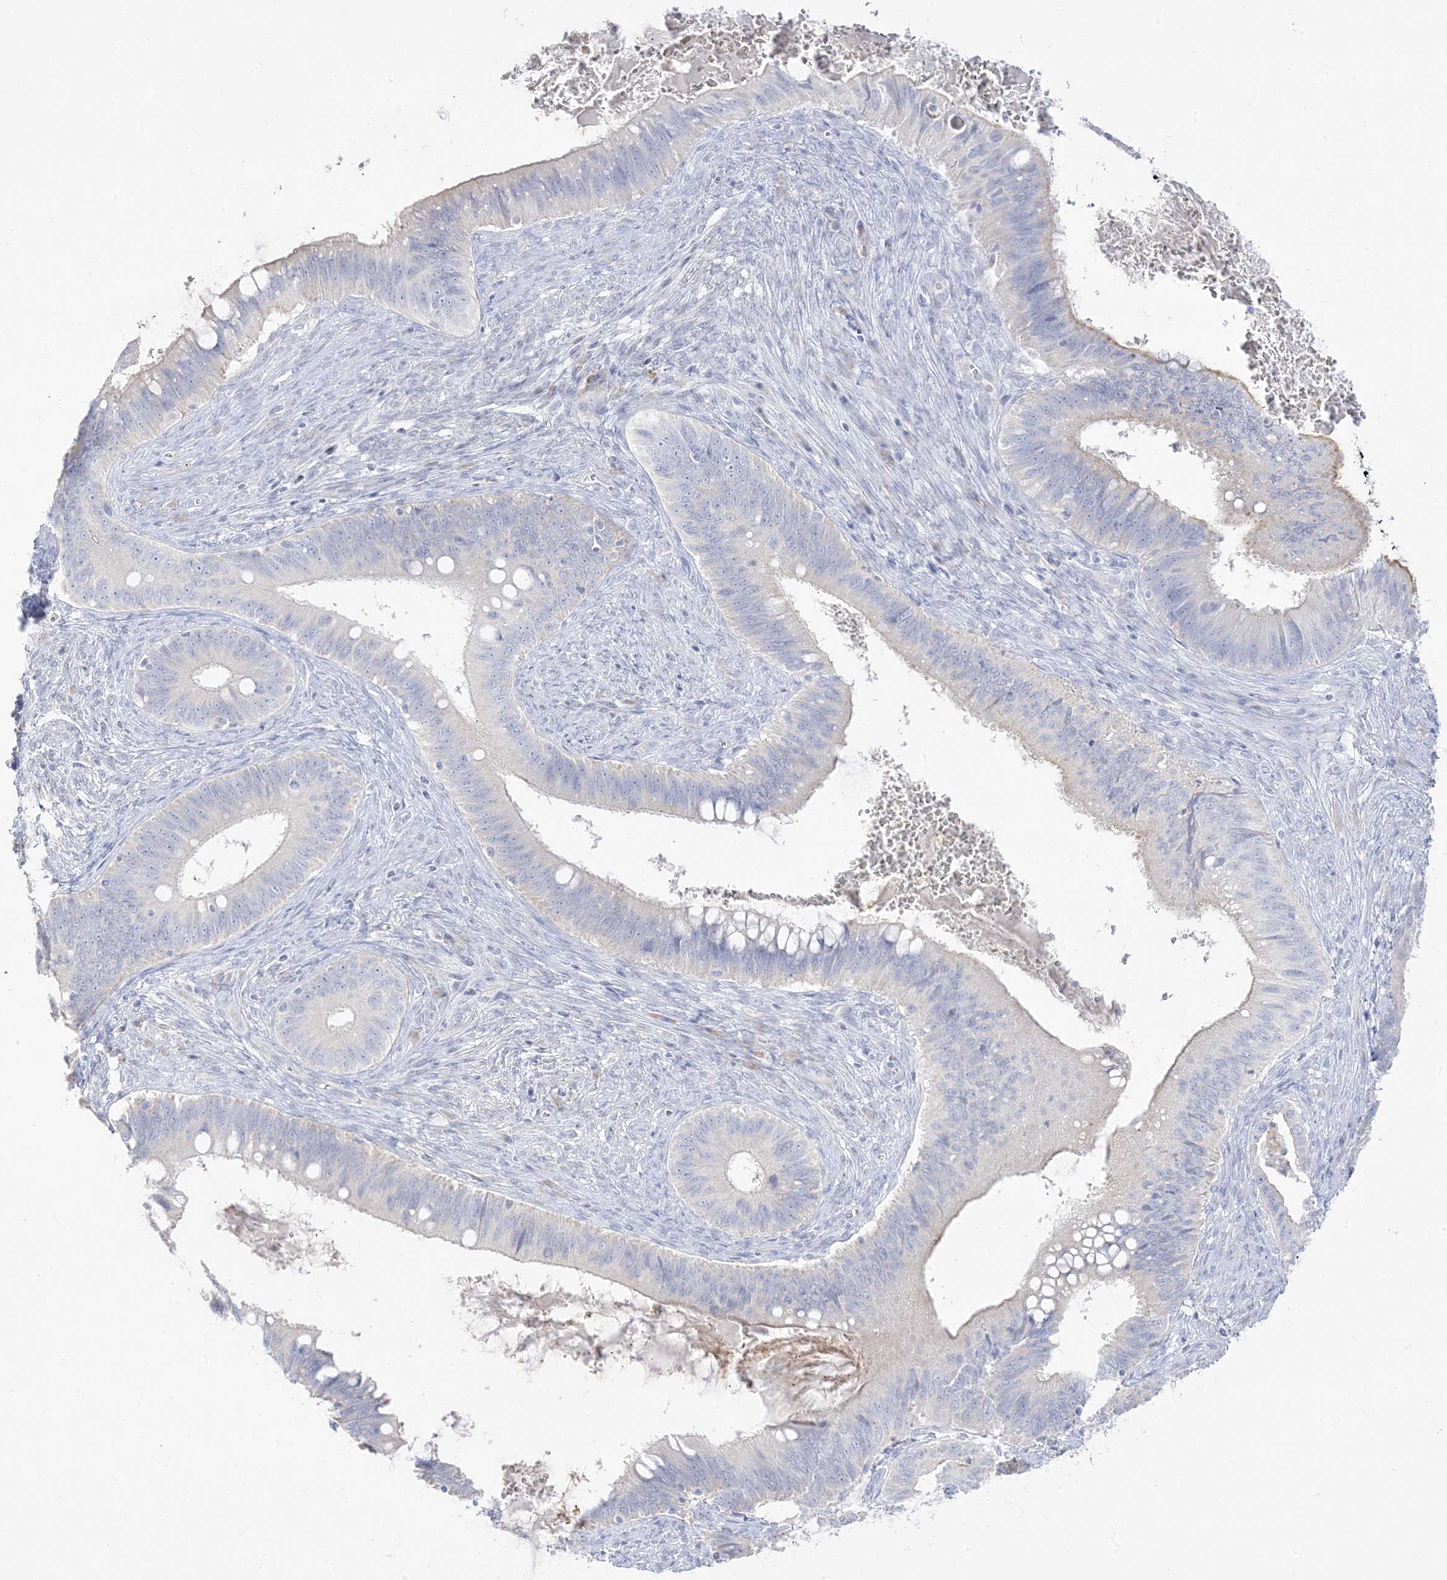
{"staining": {"intensity": "negative", "quantity": "none", "location": "none"}, "tissue": "cervical cancer", "cell_type": "Tumor cells", "image_type": "cancer", "snomed": [{"axis": "morphology", "description": "Adenocarcinoma, NOS"}, {"axis": "topography", "description": "Cervix"}], "caption": "A high-resolution image shows IHC staining of cervical adenocarcinoma, which shows no significant staining in tumor cells.", "gene": "TRANK1", "patient": {"sex": "female", "age": 42}}